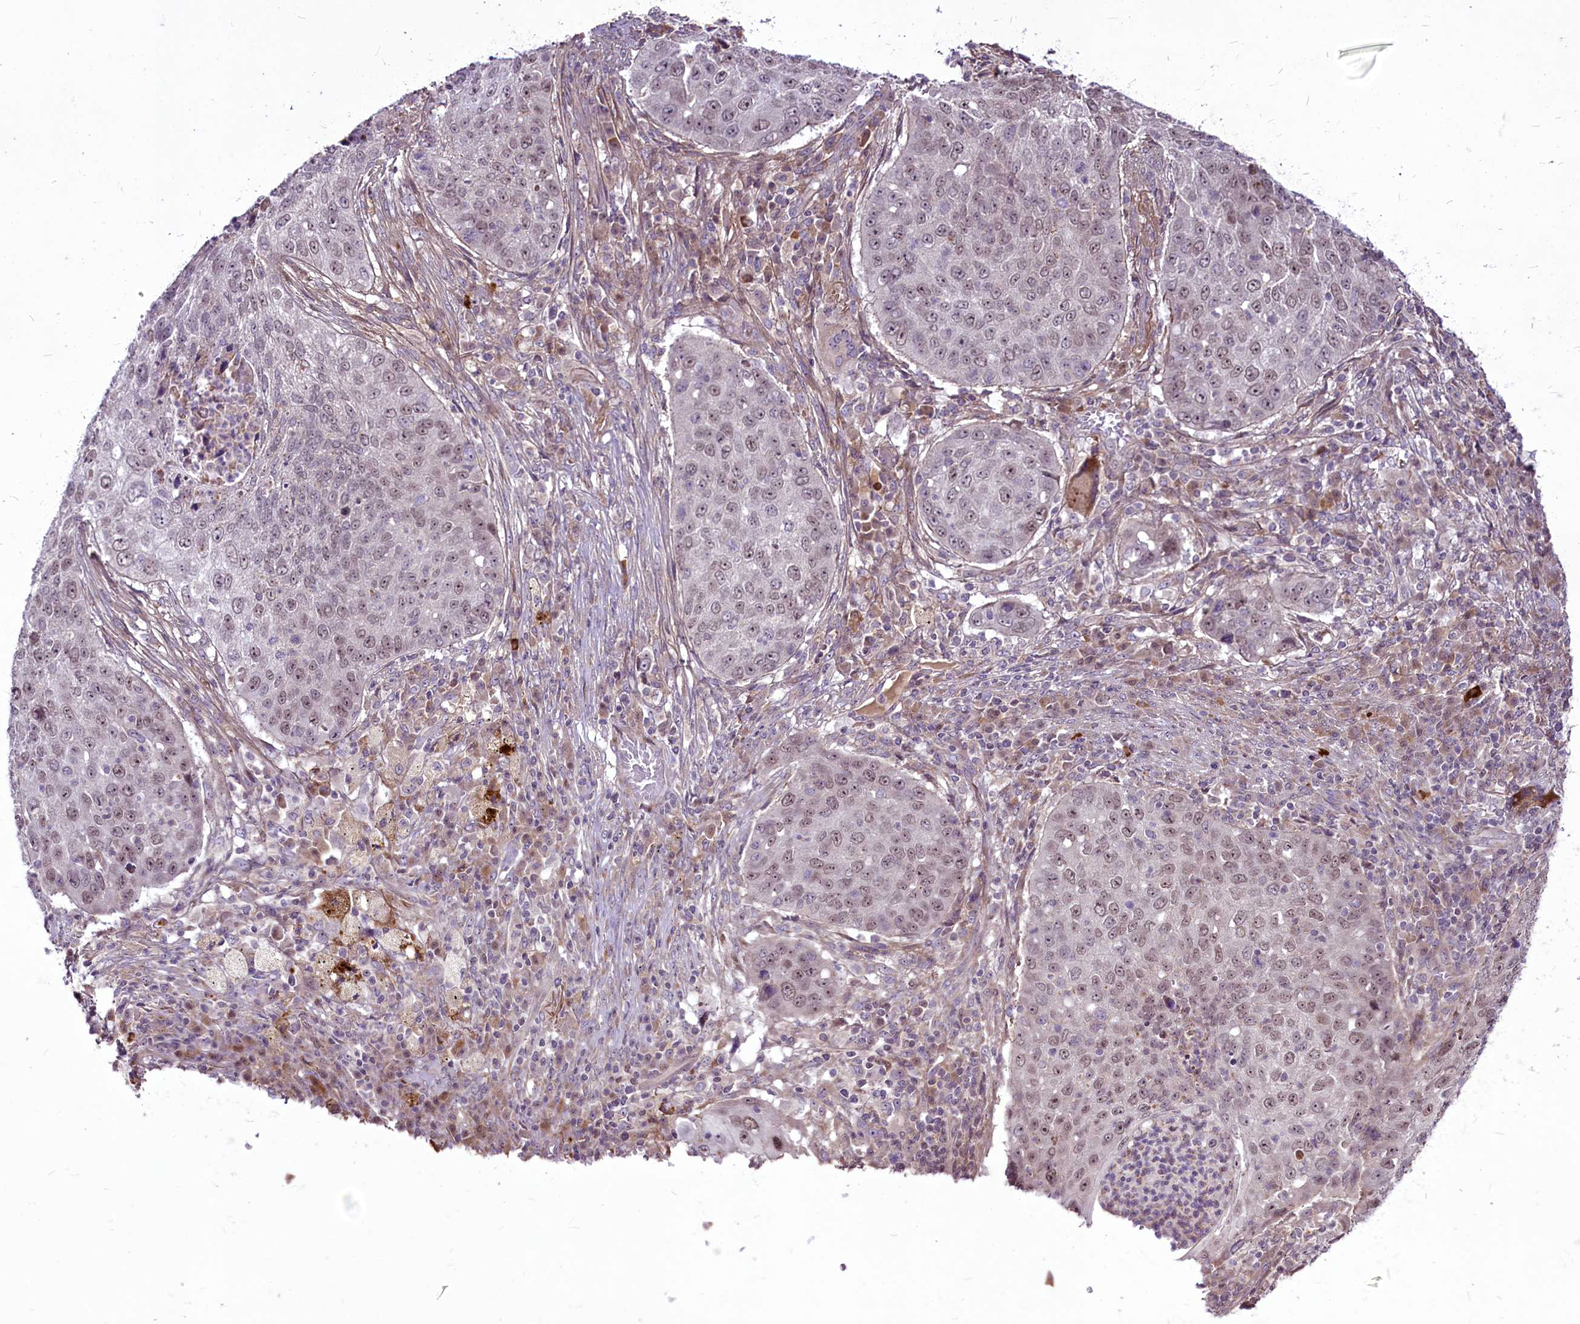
{"staining": {"intensity": "weak", "quantity": "25%-75%", "location": "nuclear"}, "tissue": "lung cancer", "cell_type": "Tumor cells", "image_type": "cancer", "snomed": [{"axis": "morphology", "description": "Squamous cell carcinoma, NOS"}, {"axis": "topography", "description": "Lung"}], "caption": "Tumor cells demonstrate low levels of weak nuclear staining in about 25%-75% of cells in squamous cell carcinoma (lung).", "gene": "RSBN1", "patient": {"sex": "female", "age": 63}}